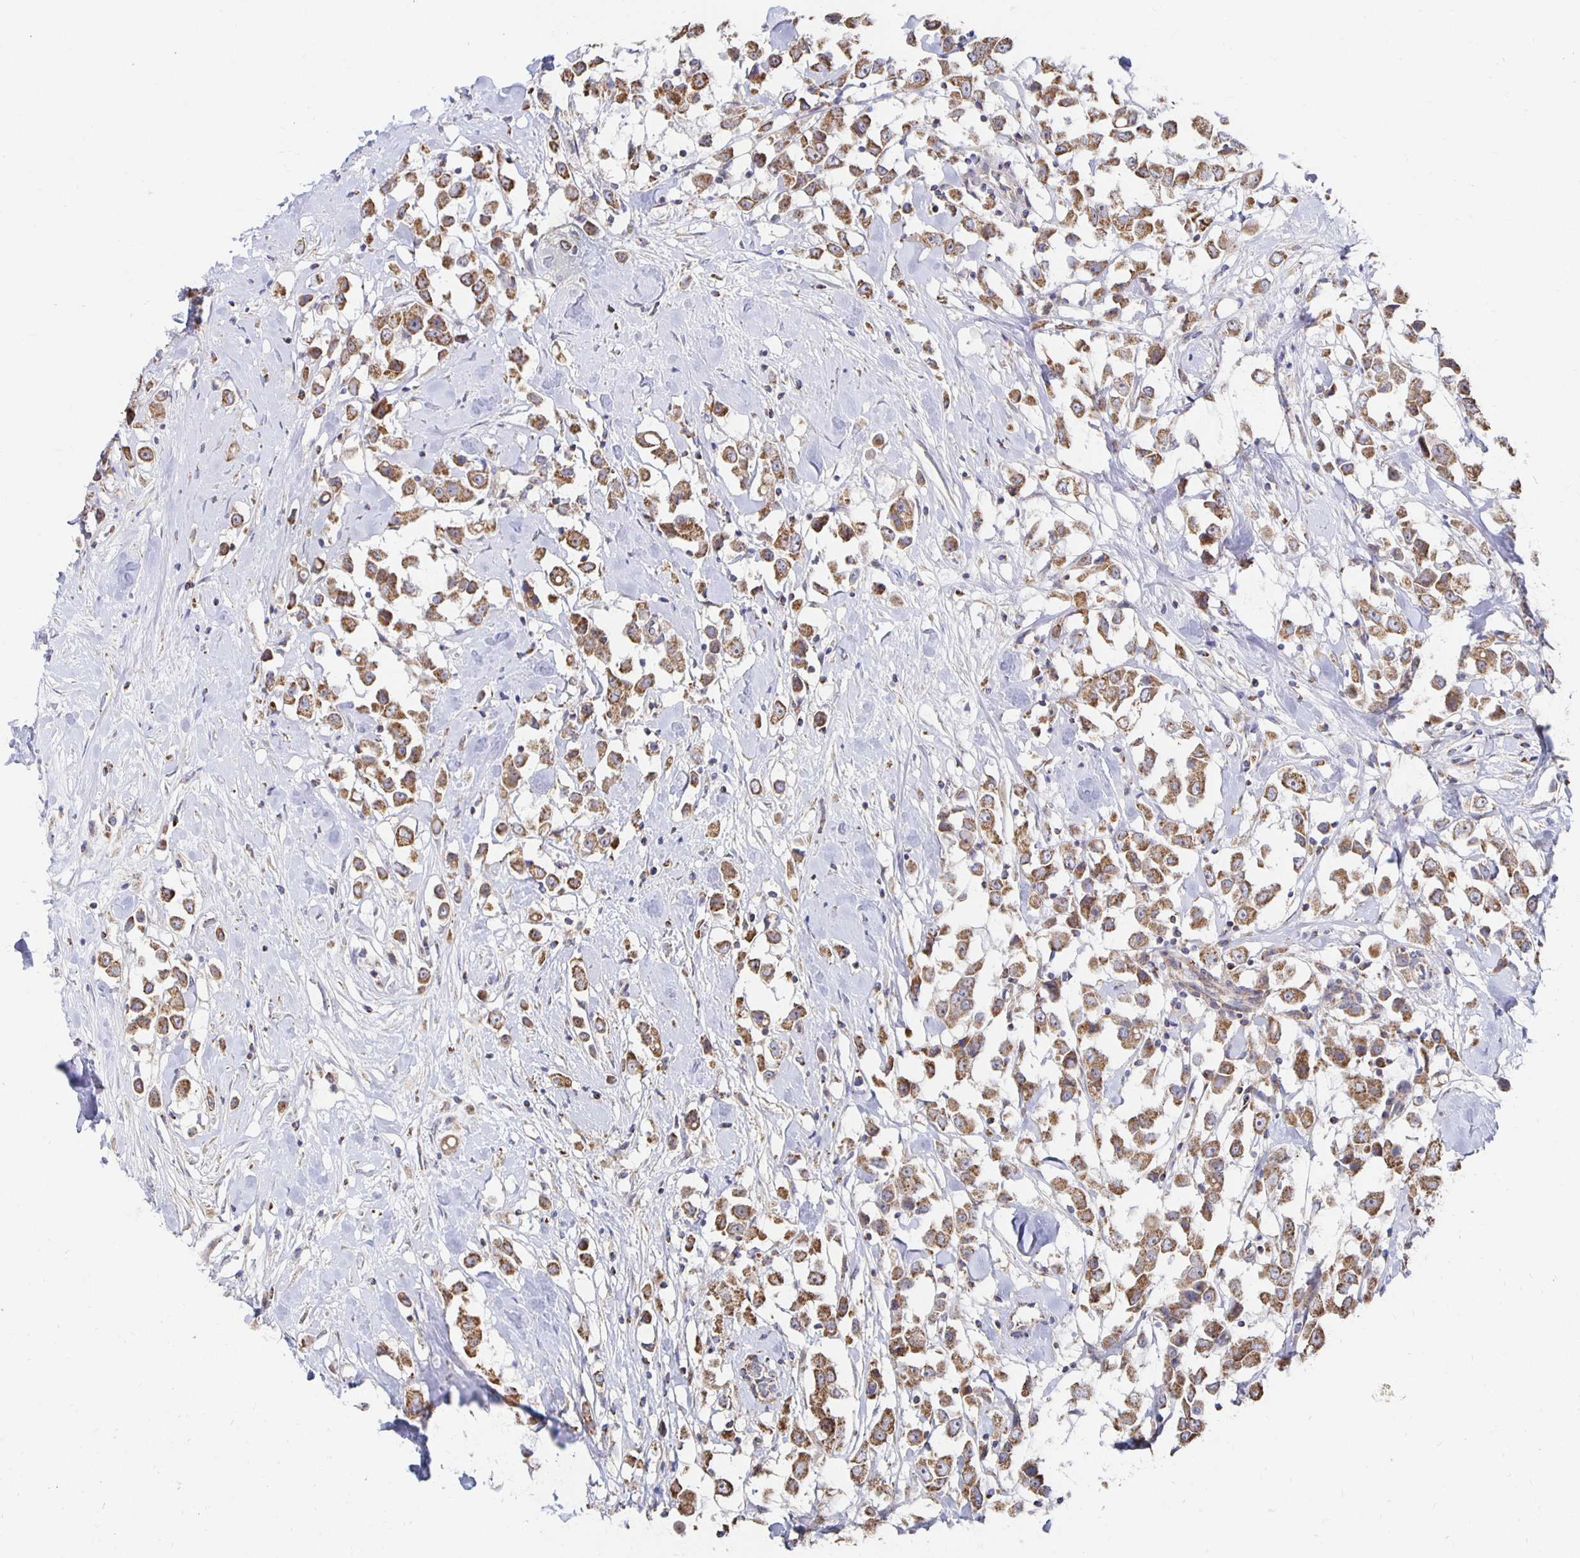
{"staining": {"intensity": "moderate", "quantity": ">75%", "location": "cytoplasmic/membranous"}, "tissue": "breast cancer", "cell_type": "Tumor cells", "image_type": "cancer", "snomed": [{"axis": "morphology", "description": "Duct carcinoma"}, {"axis": "topography", "description": "Breast"}], "caption": "IHC image of neoplastic tissue: human breast cancer stained using IHC exhibits medium levels of moderate protein expression localized specifically in the cytoplasmic/membranous of tumor cells, appearing as a cytoplasmic/membranous brown color.", "gene": "NKX2-8", "patient": {"sex": "female", "age": 61}}